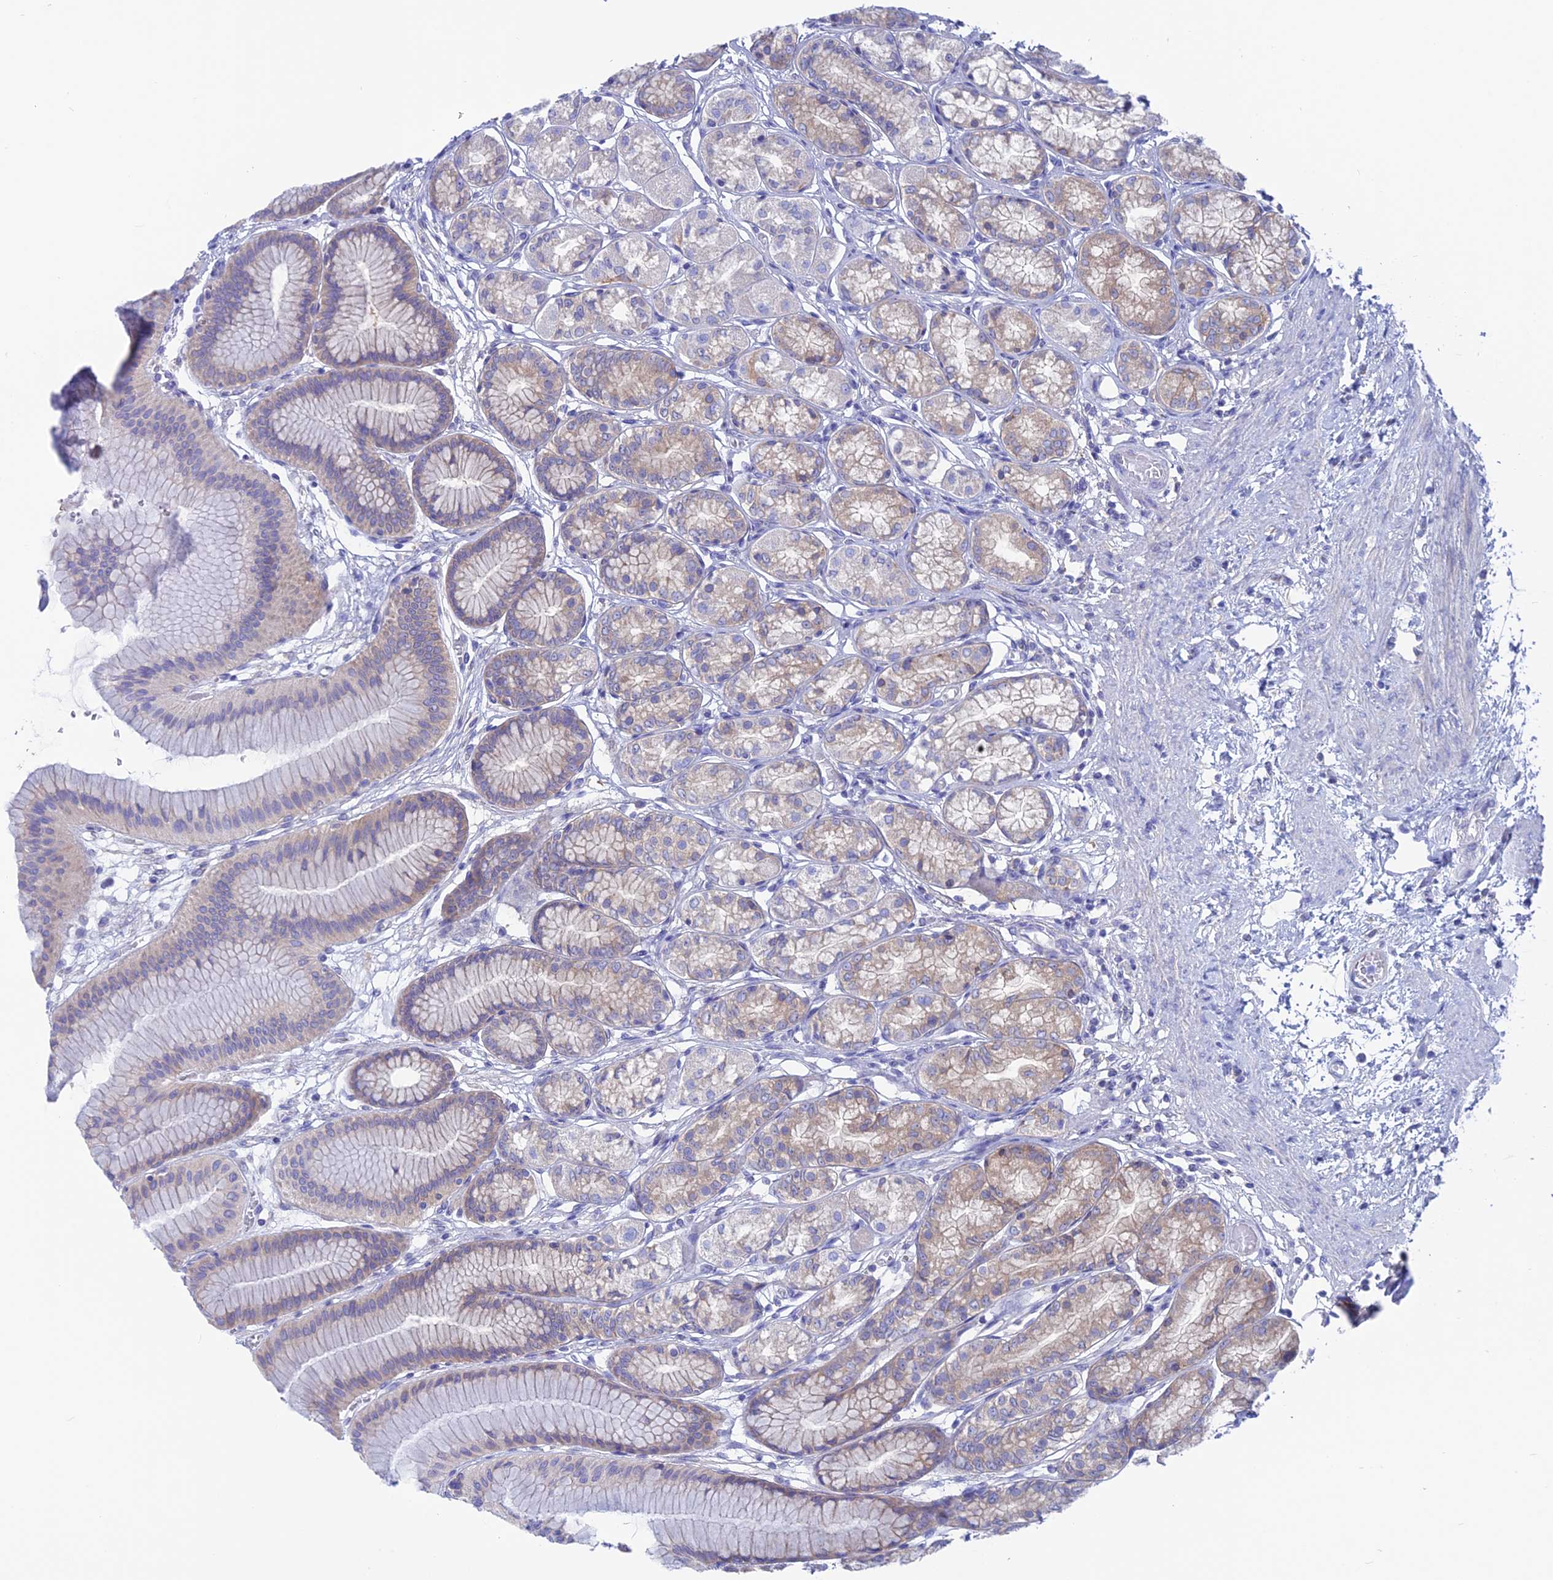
{"staining": {"intensity": "moderate", "quantity": "<25%", "location": "cytoplasmic/membranous"}, "tissue": "stomach", "cell_type": "Glandular cells", "image_type": "normal", "snomed": [{"axis": "morphology", "description": "Normal tissue, NOS"}, {"axis": "morphology", "description": "Adenocarcinoma, NOS"}, {"axis": "morphology", "description": "Adenocarcinoma, High grade"}, {"axis": "topography", "description": "Stomach, upper"}, {"axis": "topography", "description": "Stomach"}], "caption": "Protein analysis of benign stomach exhibits moderate cytoplasmic/membranous expression in approximately <25% of glandular cells.", "gene": "LZTFL1", "patient": {"sex": "female", "age": 65}}